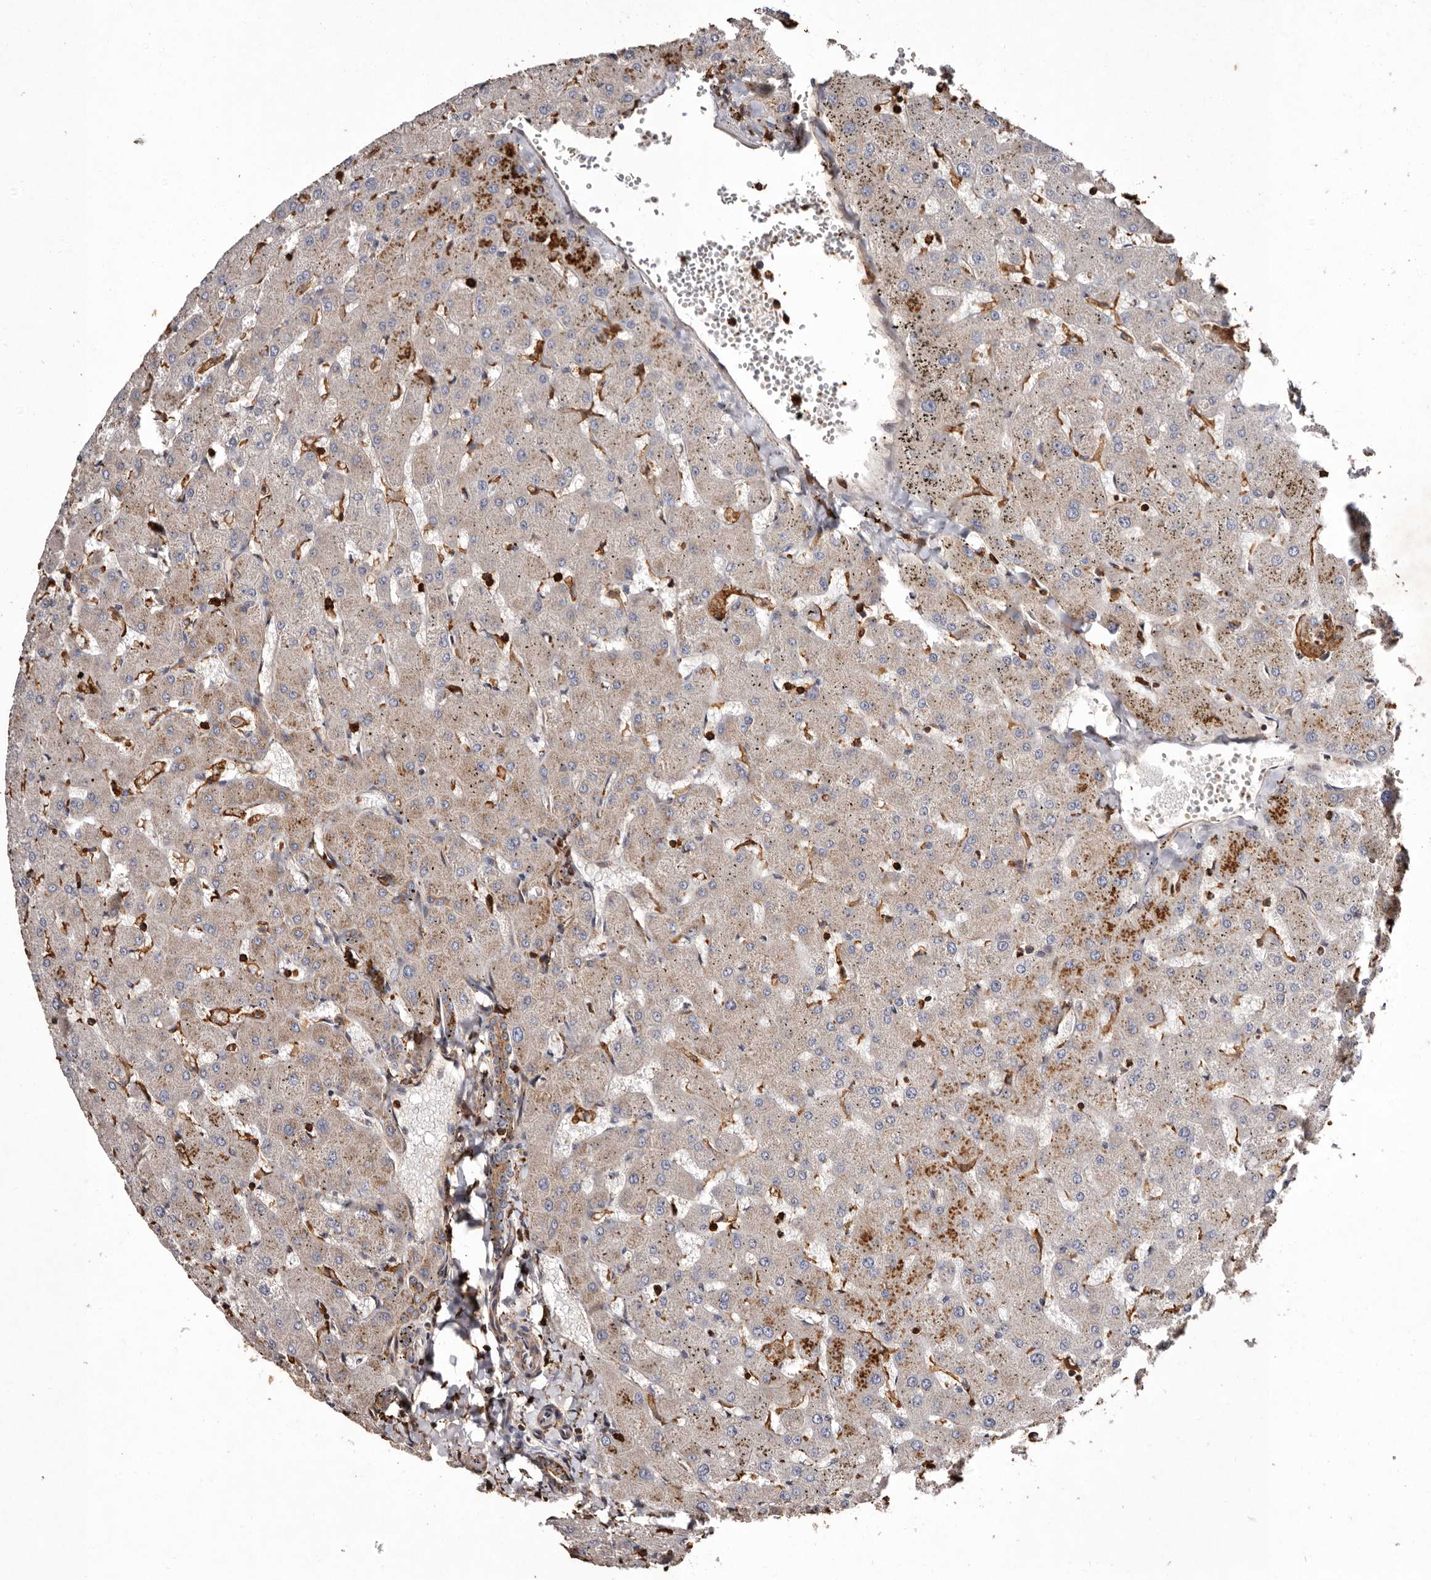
{"staining": {"intensity": "moderate", "quantity": ">75%", "location": "cytoplasmic/membranous"}, "tissue": "liver", "cell_type": "Cholangiocytes", "image_type": "normal", "snomed": [{"axis": "morphology", "description": "Normal tissue, NOS"}, {"axis": "topography", "description": "Liver"}], "caption": "Benign liver exhibits moderate cytoplasmic/membranous expression in about >75% of cholangiocytes, visualized by immunohistochemistry.", "gene": "COQ8B", "patient": {"sex": "female", "age": 63}}